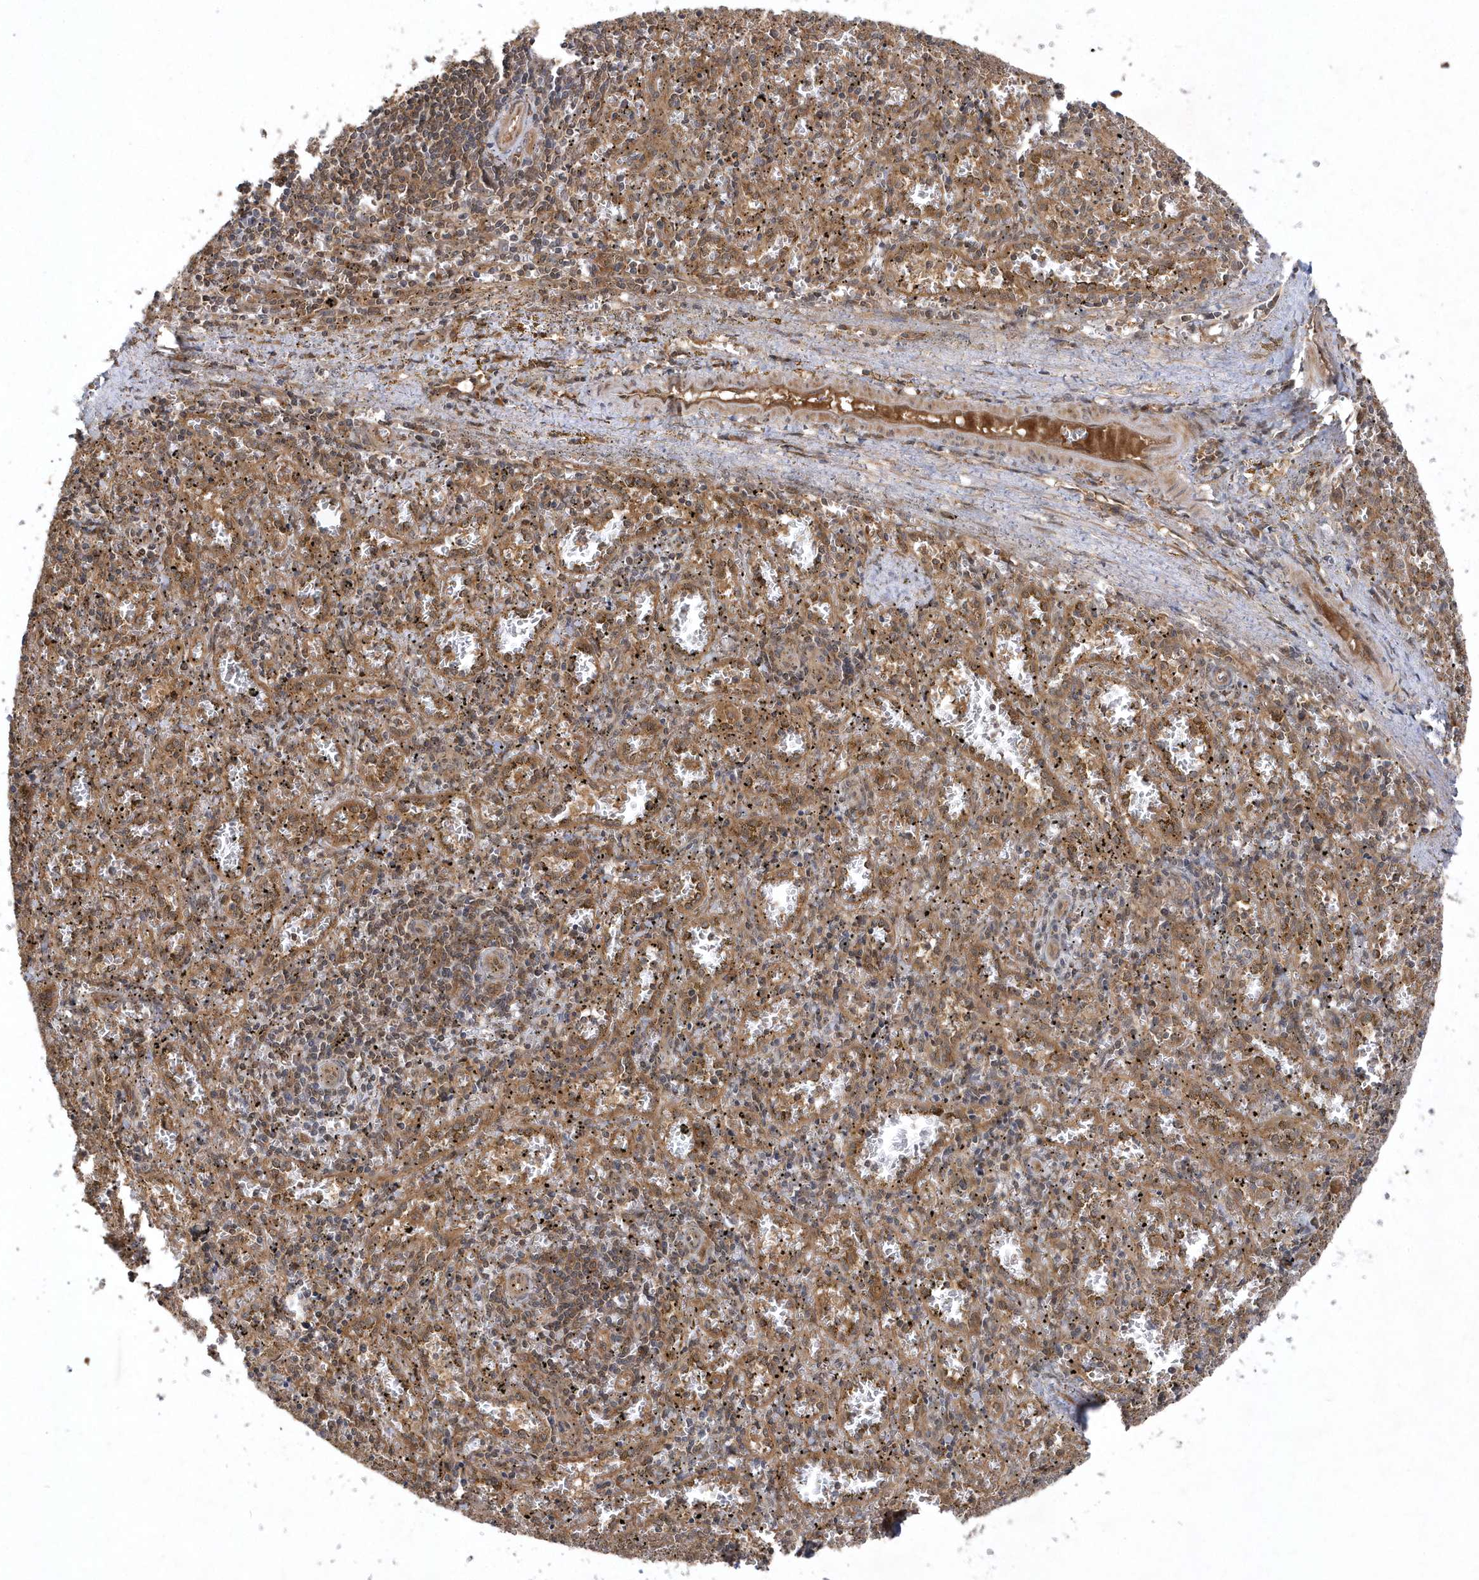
{"staining": {"intensity": "moderate", "quantity": "25%-75%", "location": "cytoplasmic/membranous"}, "tissue": "spleen", "cell_type": "Cells in red pulp", "image_type": "normal", "snomed": [{"axis": "morphology", "description": "Normal tissue, NOS"}, {"axis": "topography", "description": "Spleen"}], "caption": "Immunohistochemistry (IHC) micrograph of benign spleen: spleen stained using IHC shows medium levels of moderate protein expression localized specifically in the cytoplasmic/membranous of cells in red pulp, appearing as a cytoplasmic/membranous brown color.", "gene": "GFM2", "patient": {"sex": "male", "age": 11}}